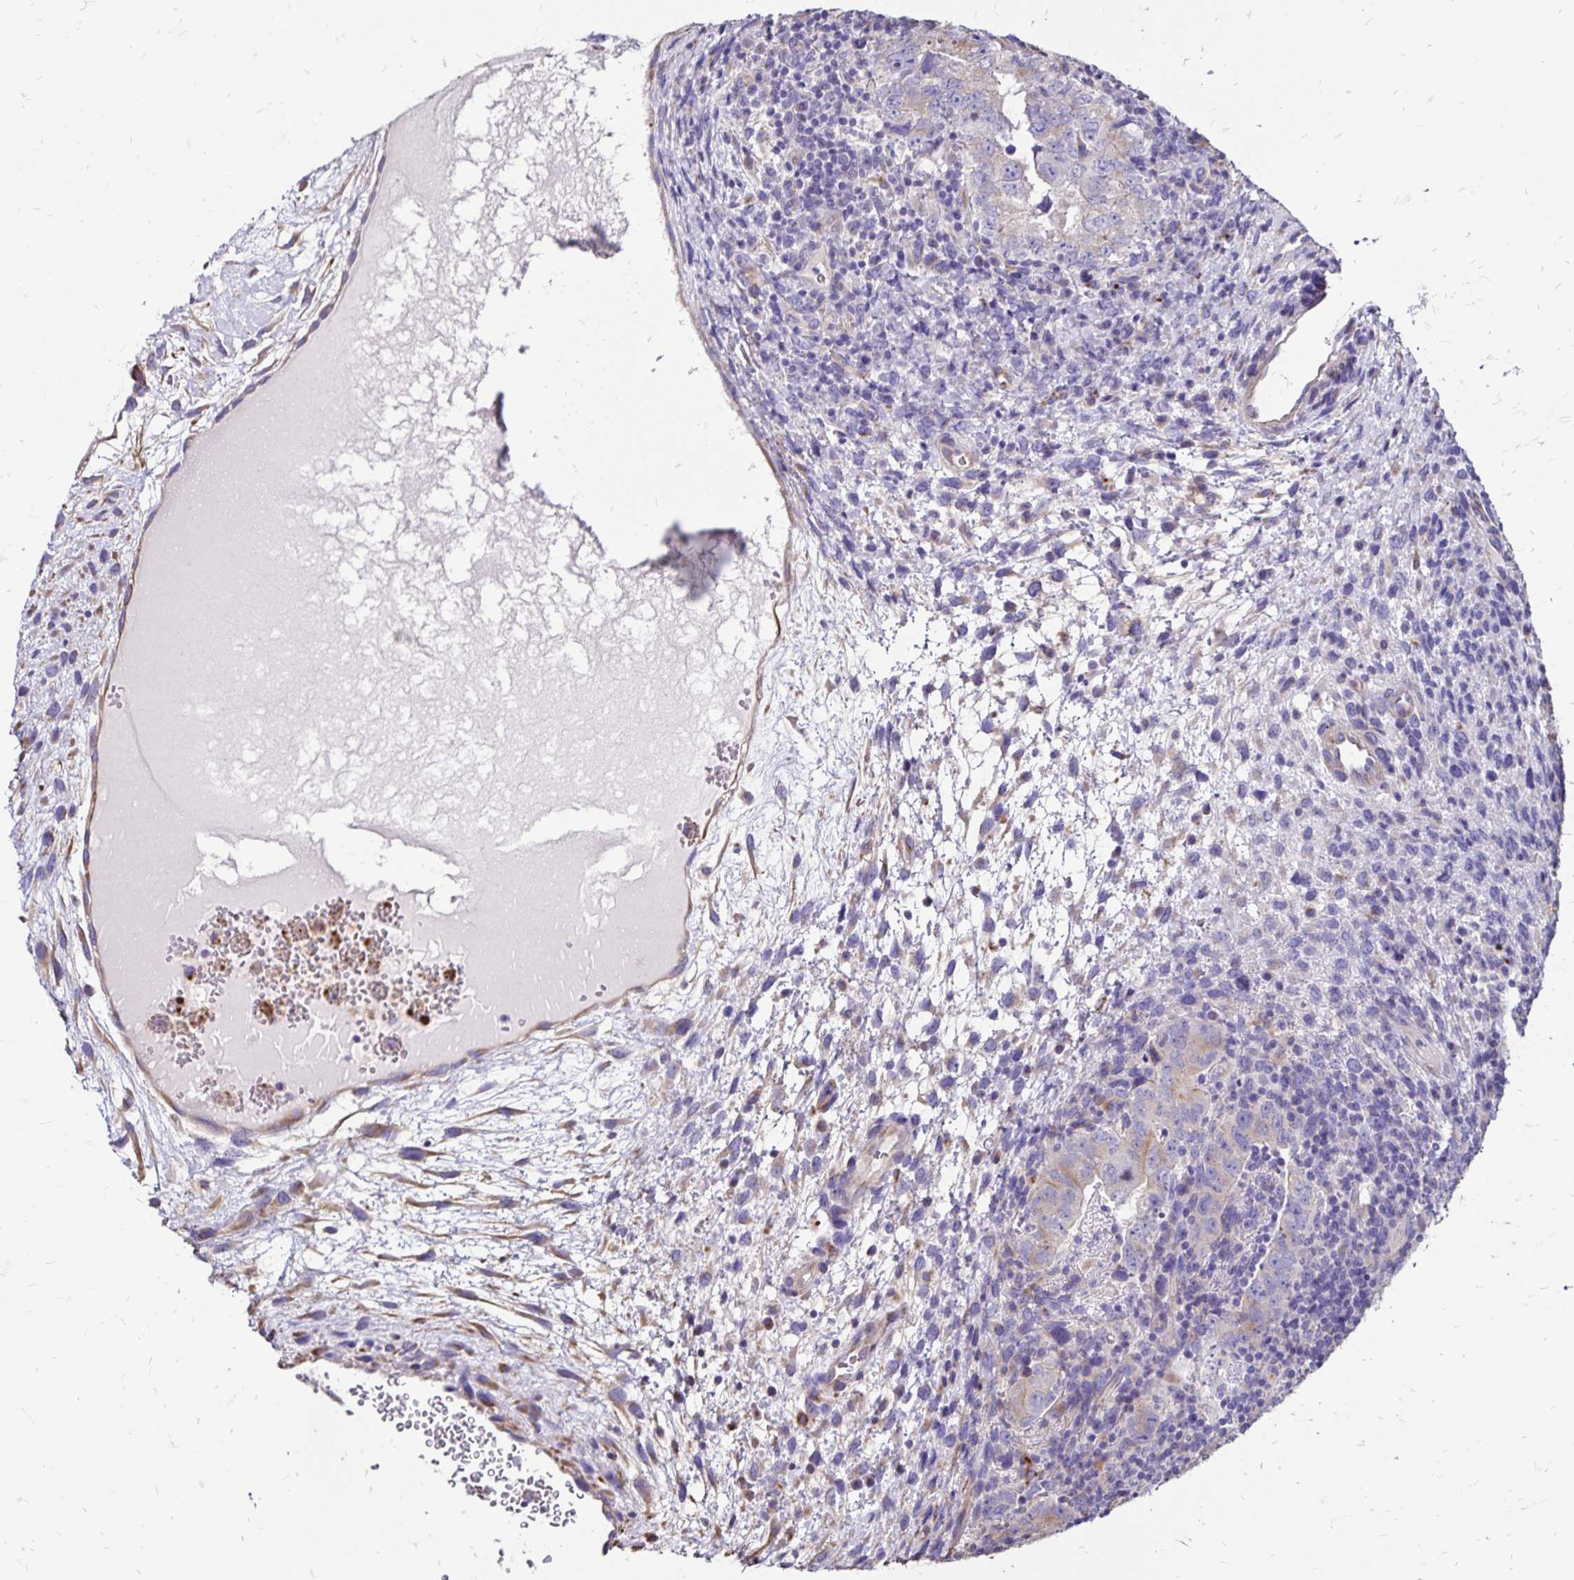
{"staining": {"intensity": "weak", "quantity": "<25%", "location": "cytoplasmic/membranous"}, "tissue": "testis cancer", "cell_type": "Tumor cells", "image_type": "cancer", "snomed": [{"axis": "morphology", "description": "Carcinoma, Embryonal, NOS"}, {"axis": "topography", "description": "Testis"}], "caption": "IHC of embryonal carcinoma (testis) exhibits no staining in tumor cells.", "gene": "EVPL", "patient": {"sex": "male", "age": 24}}